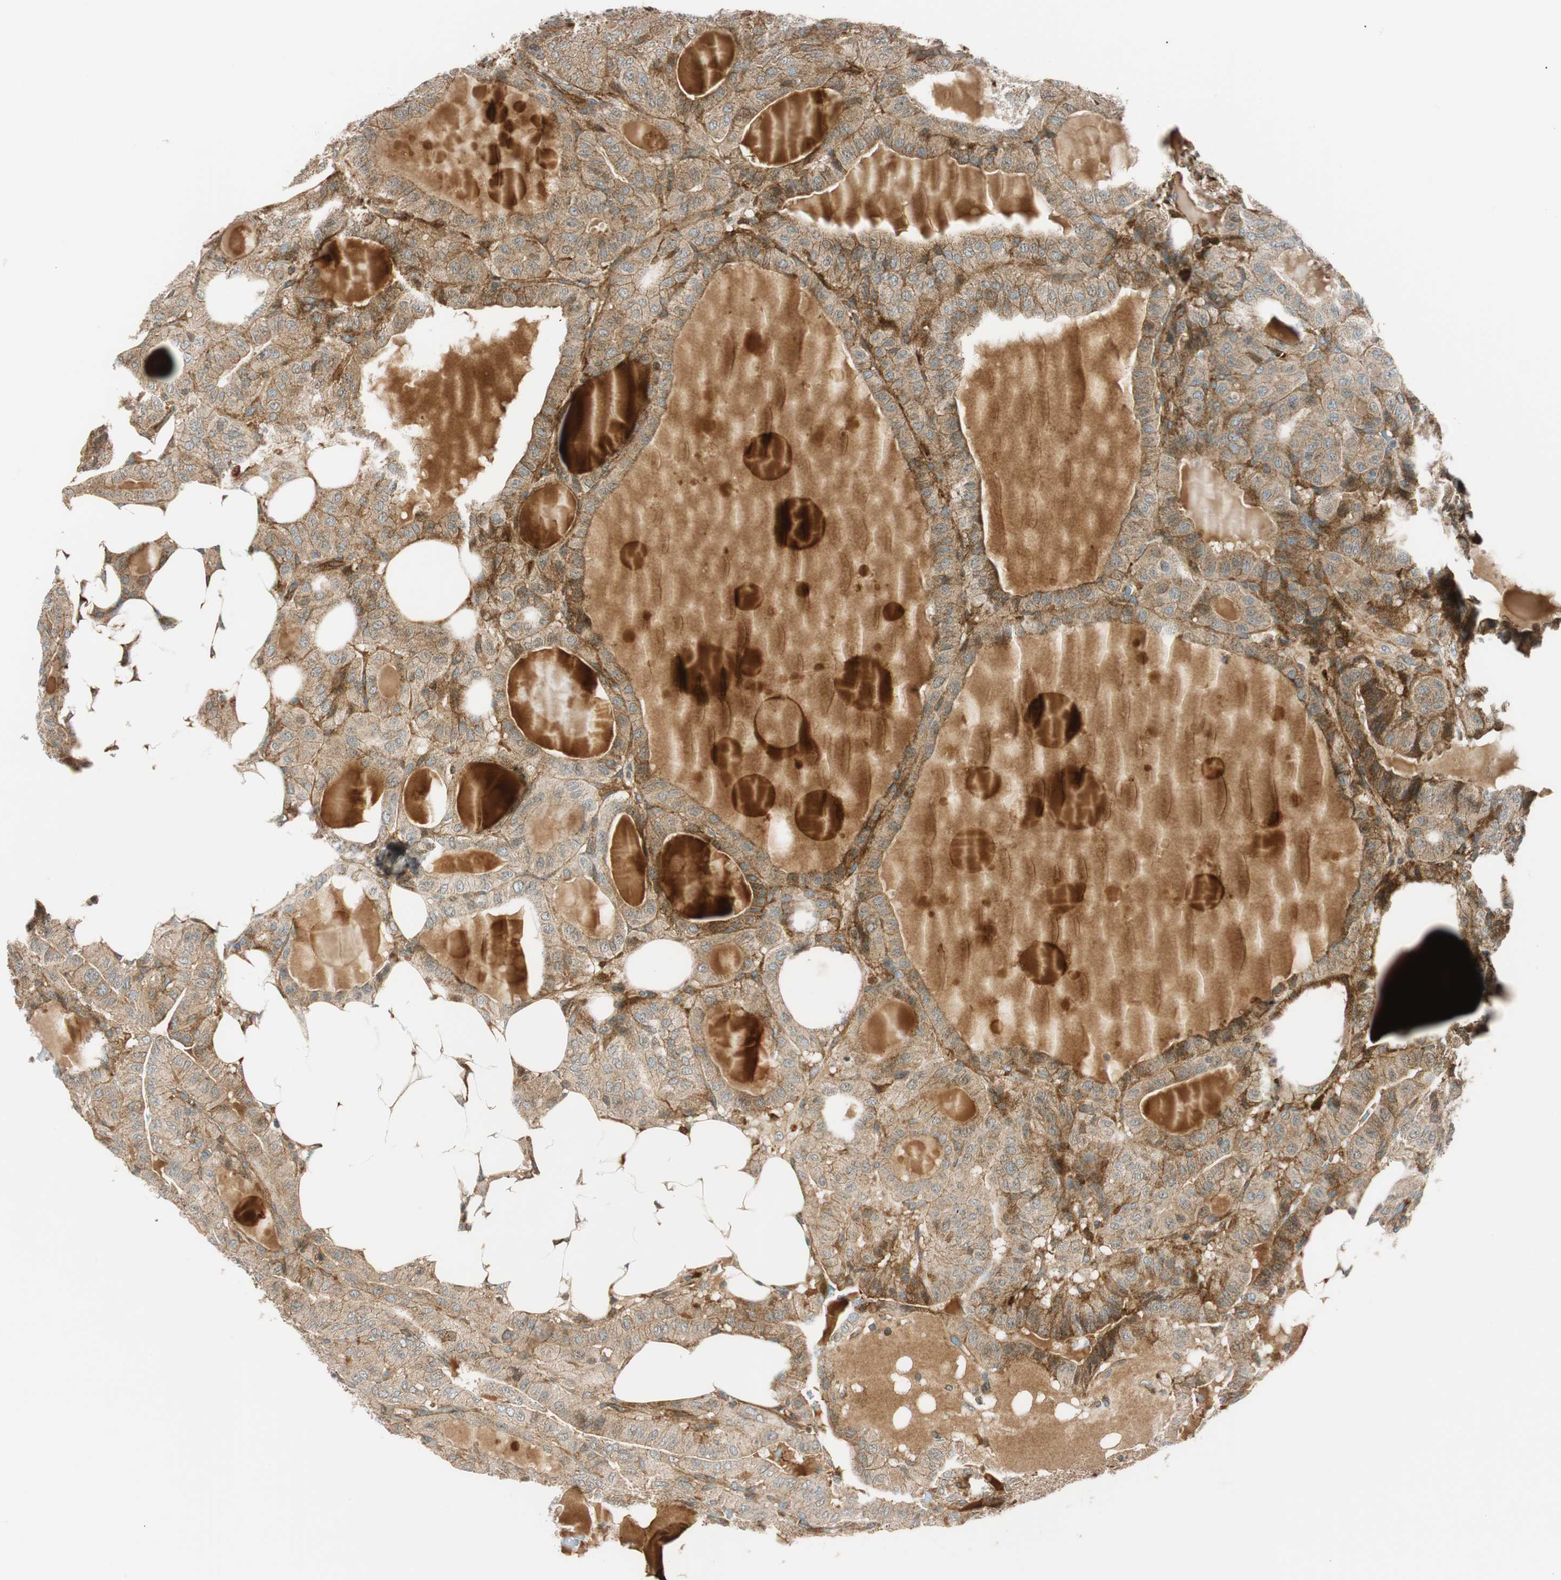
{"staining": {"intensity": "moderate", "quantity": ">75%", "location": "cytoplasmic/membranous"}, "tissue": "thyroid cancer", "cell_type": "Tumor cells", "image_type": "cancer", "snomed": [{"axis": "morphology", "description": "Papillary adenocarcinoma, NOS"}, {"axis": "topography", "description": "Thyroid gland"}], "caption": "The micrograph reveals a brown stain indicating the presence of a protein in the cytoplasmic/membranous of tumor cells in thyroid papillary adenocarcinoma. The staining is performed using DAB brown chromogen to label protein expression. The nuclei are counter-stained blue using hematoxylin.", "gene": "ABI1", "patient": {"sex": "male", "age": 77}}